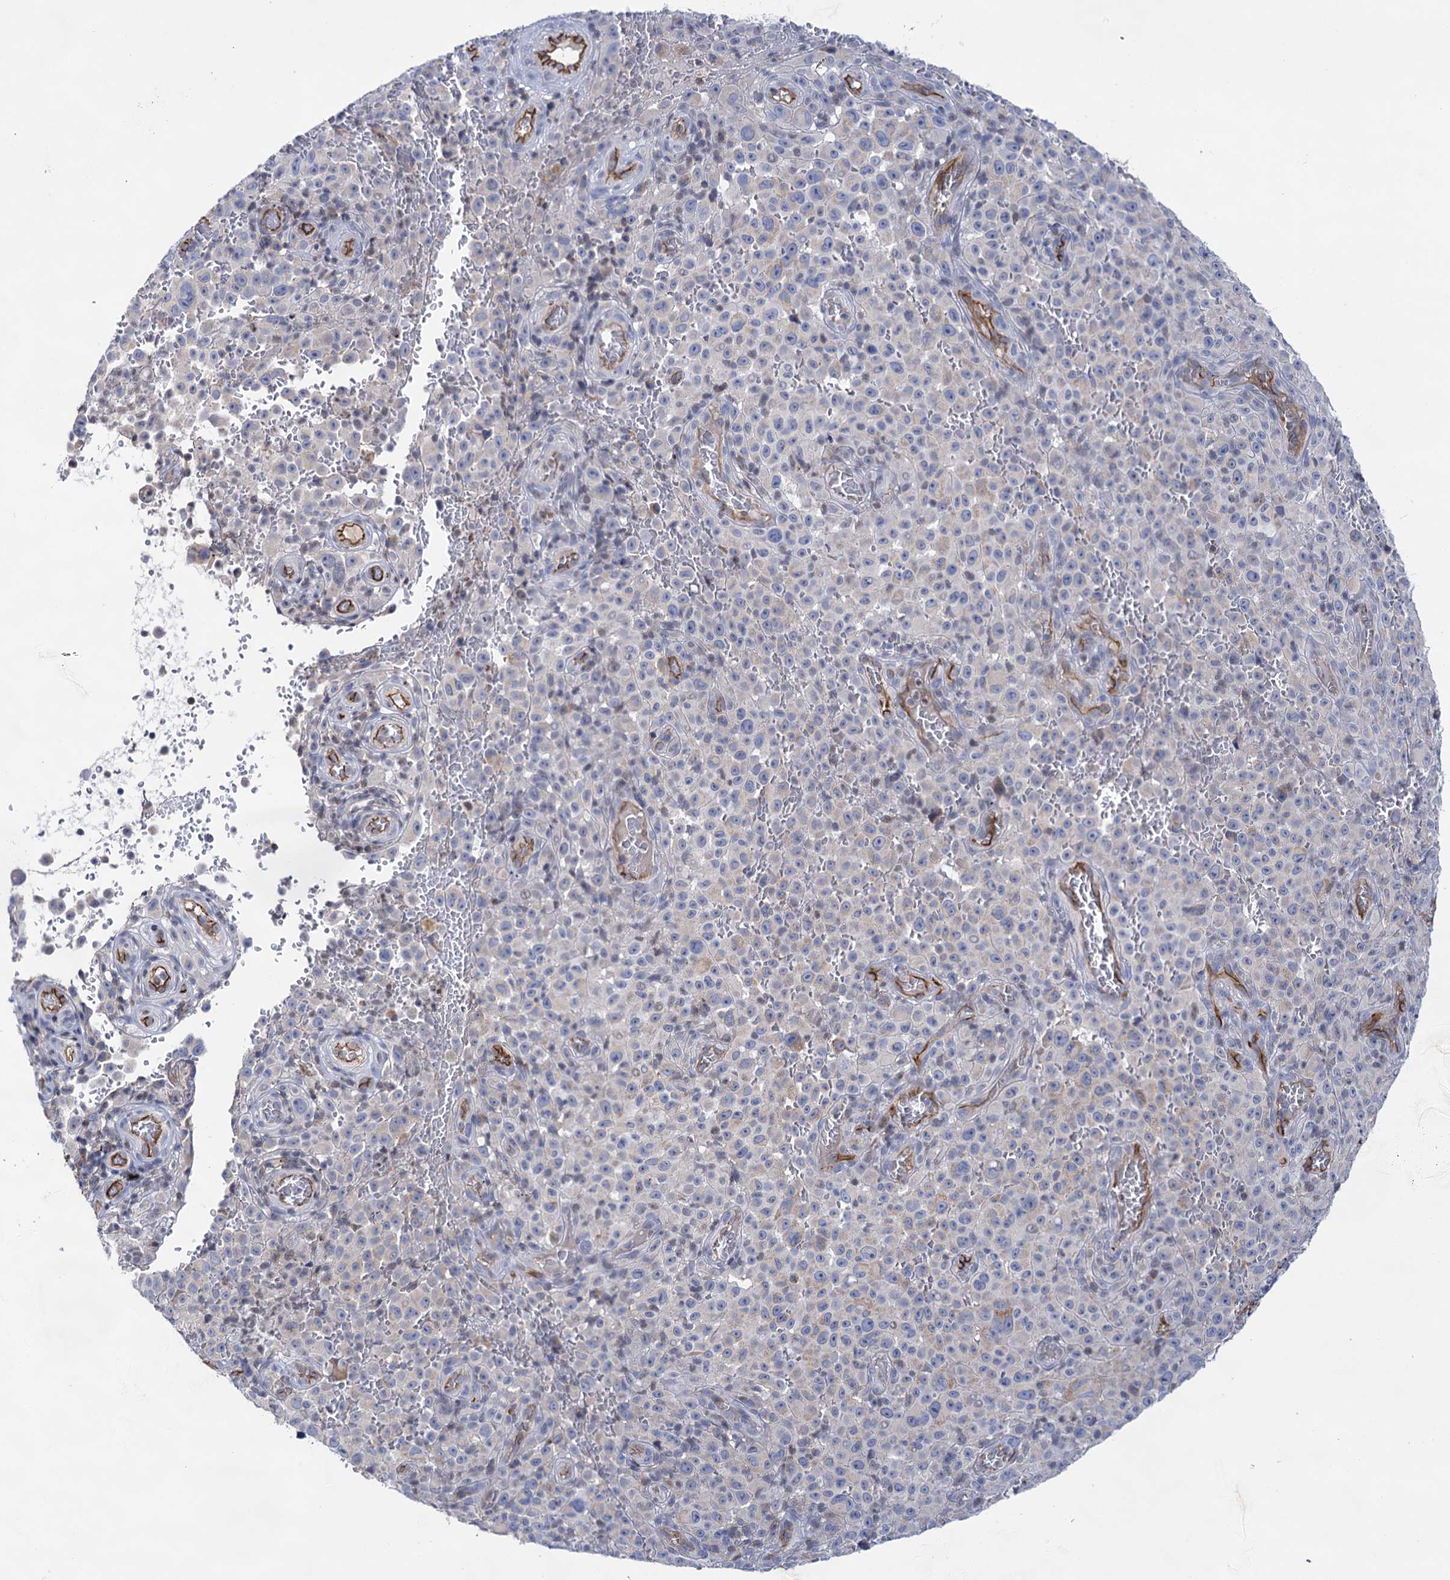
{"staining": {"intensity": "negative", "quantity": "none", "location": "none"}, "tissue": "melanoma", "cell_type": "Tumor cells", "image_type": "cancer", "snomed": [{"axis": "morphology", "description": "Malignant melanoma, NOS"}, {"axis": "topography", "description": "Skin"}], "caption": "The photomicrograph shows no significant positivity in tumor cells of melanoma.", "gene": "ABLIM1", "patient": {"sex": "female", "age": 82}}